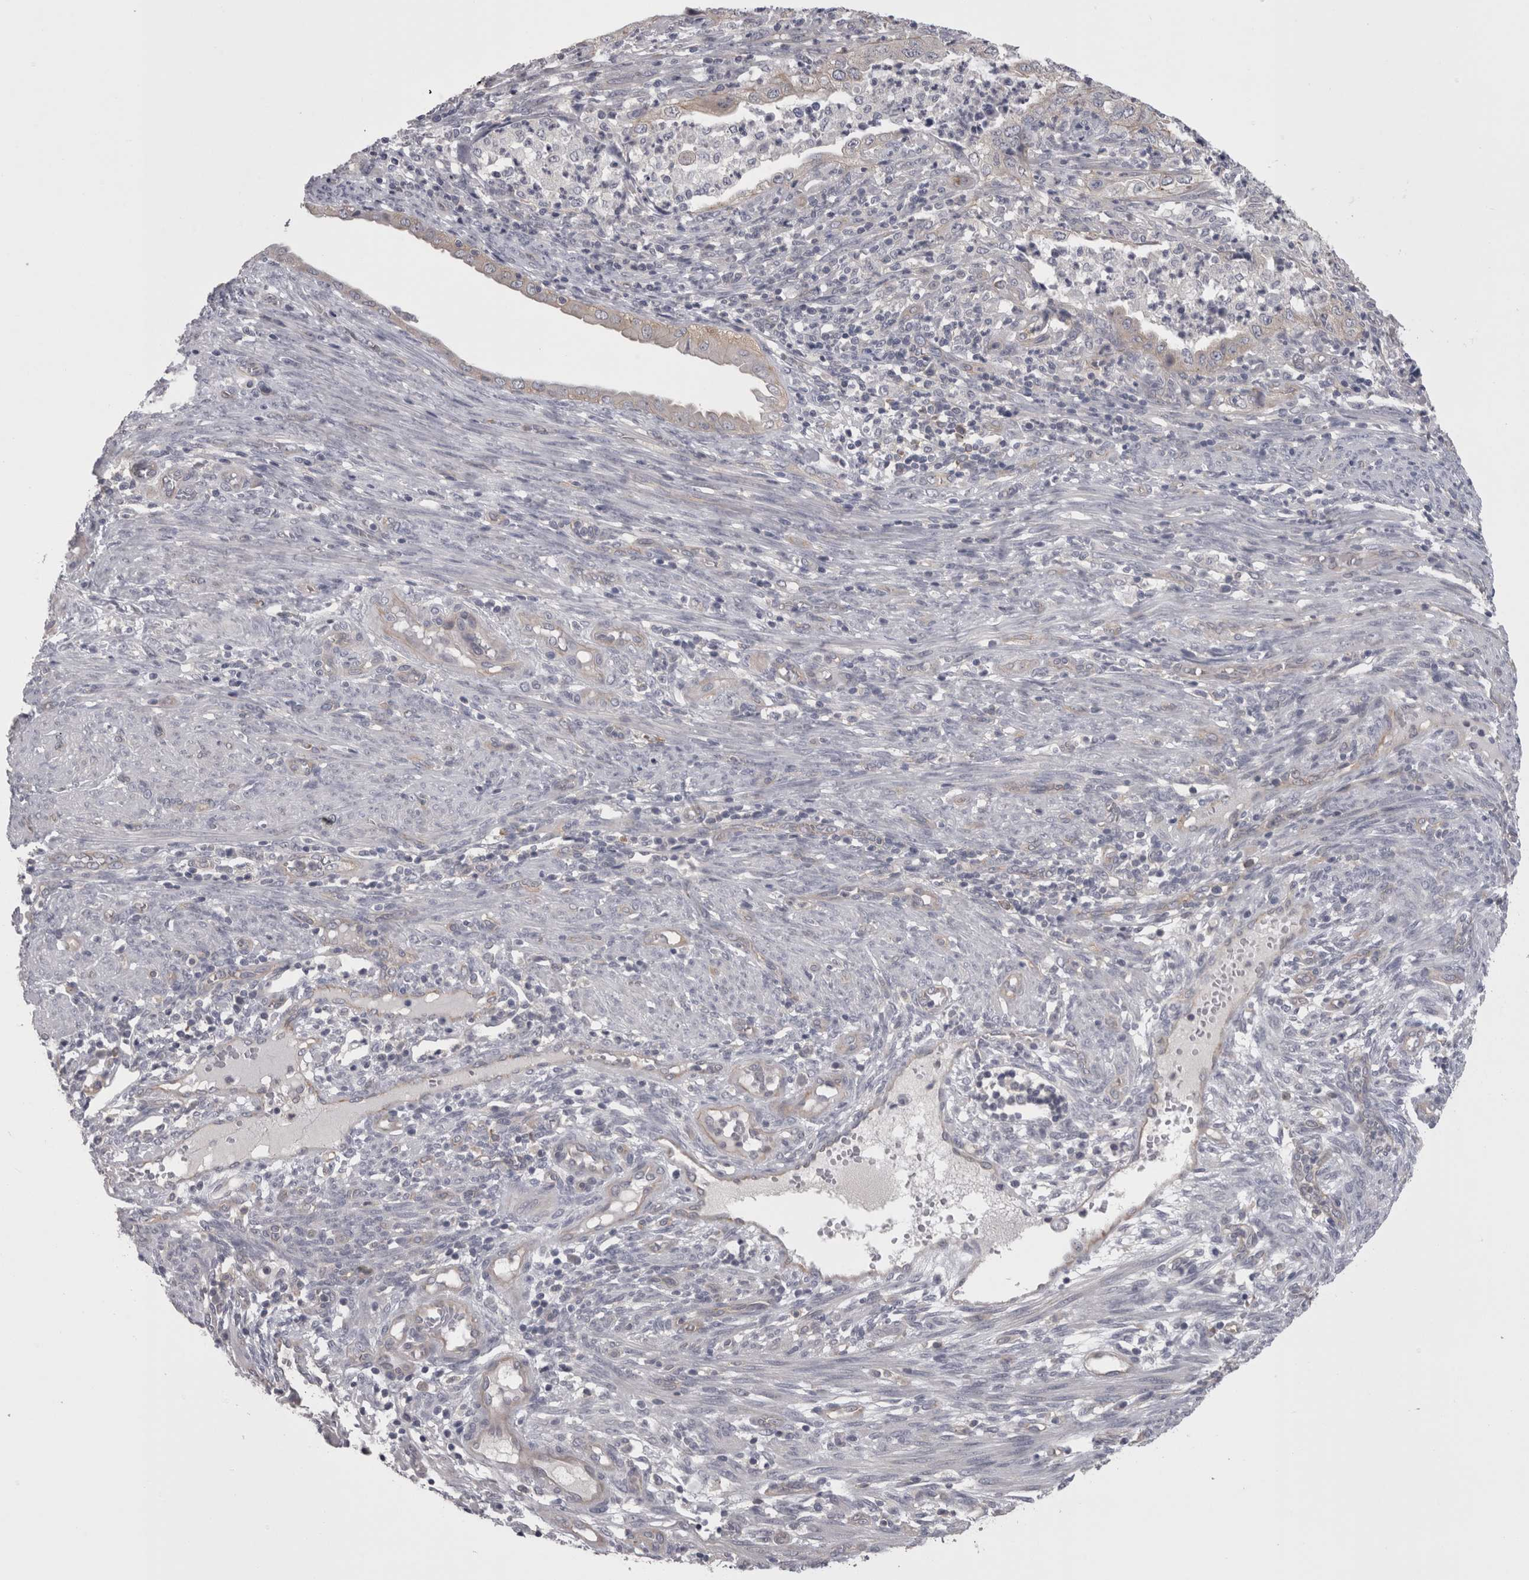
{"staining": {"intensity": "weak", "quantity": "<25%", "location": "cytoplasmic/membranous"}, "tissue": "endometrial cancer", "cell_type": "Tumor cells", "image_type": "cancer", "snomed": [{"axis": "morphology", "description": "Adenocarcinoma, NOS"}, {"axis": "topography", "description": "Endometrium"}], "caption": "DAB immunohistochemical staining of endometrial adenocarcinoma shows no significant positivity in tumor cells.", "gene": "LYZL6", "patient": {"sex": "female", "age": 51}}